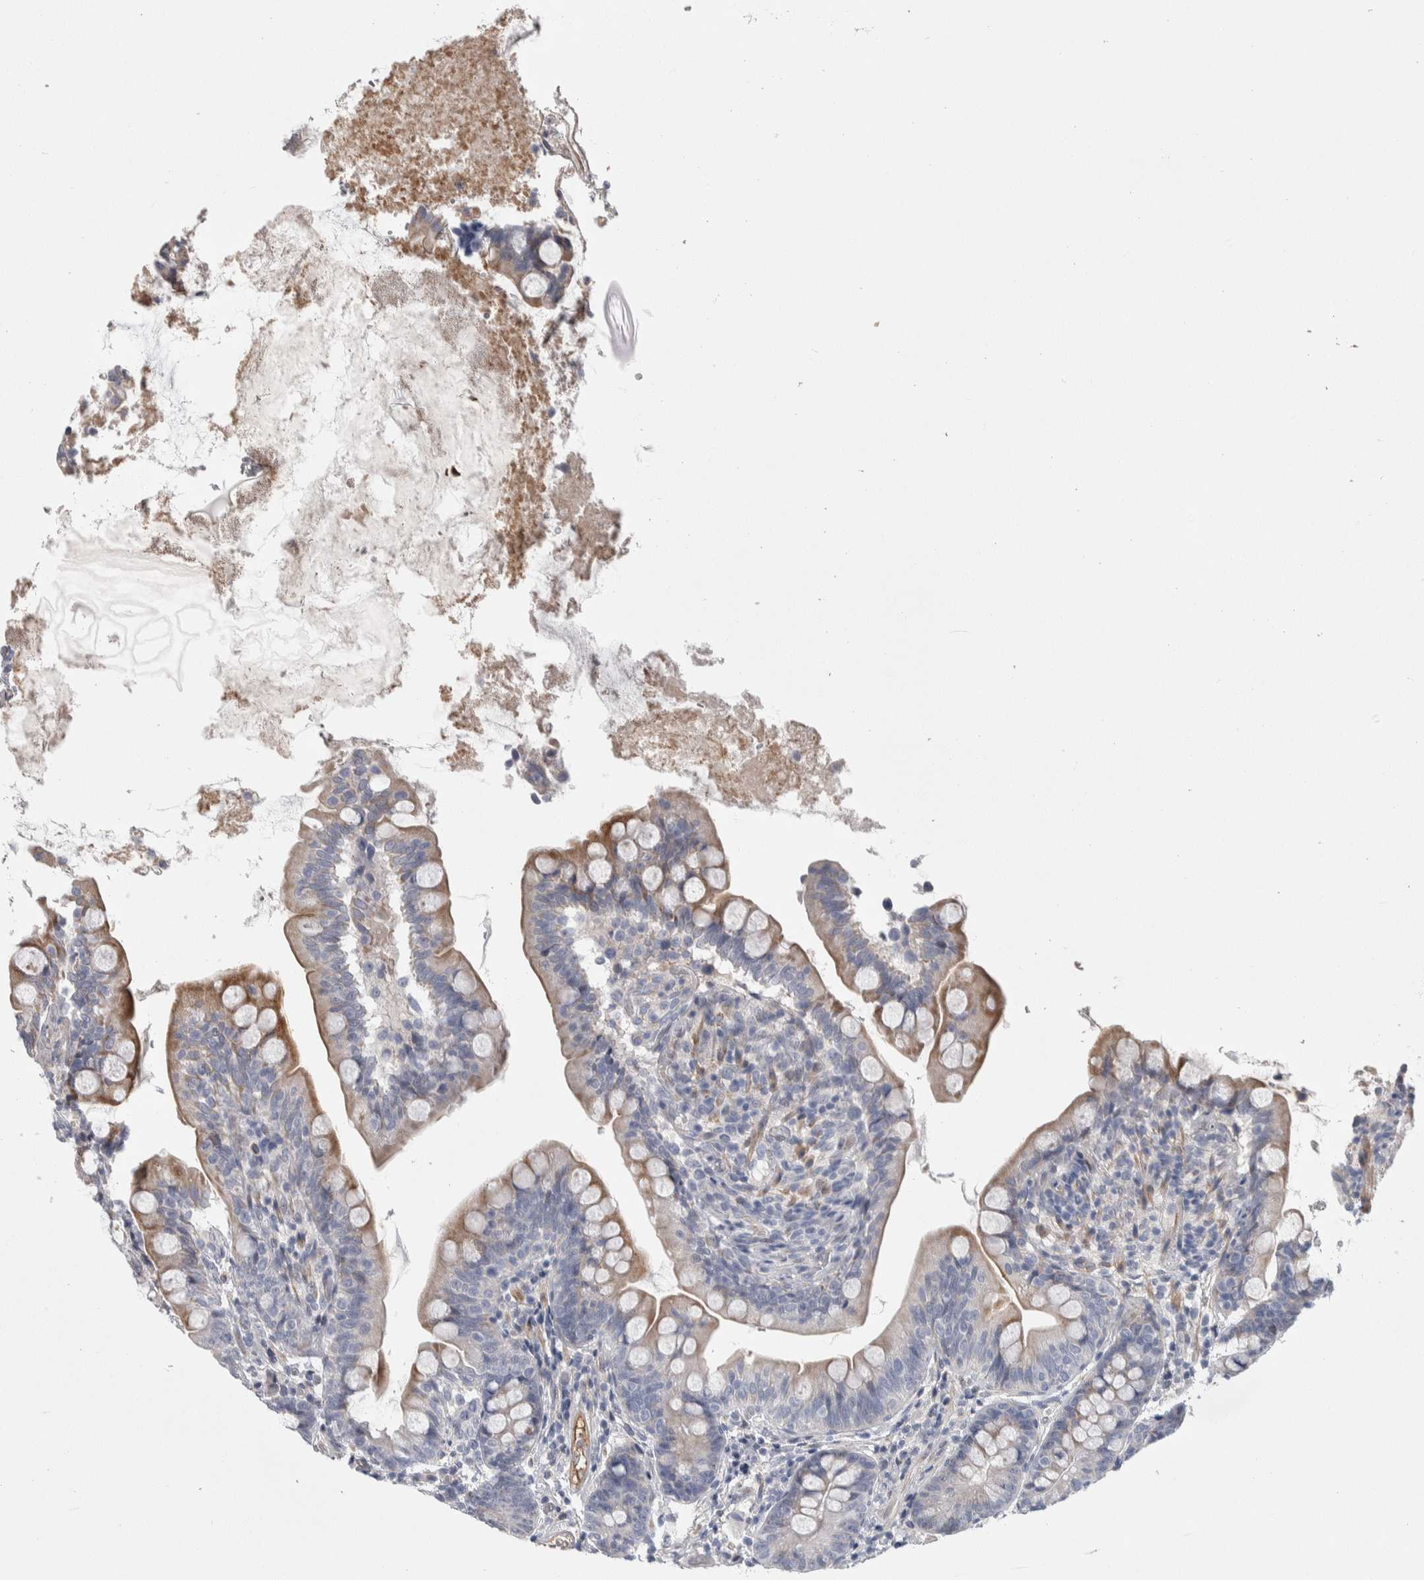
{"staining": {"intensity": "moderate", "quantity": "25%-75%", "location": "cytoplasmic/membranous"}, "tissue": "small intestine", "cell_type": "Glandular cells", "image_type": "normal", "snomed": [{"axis": "morphology", "description": "Normal tissue, NOS"}, {"axis": "topography", "description": "Small intestine"}], "caption": "Brown immunohistochemical staining in unremarkable small intestine displays moderate cytoplasmic/membranous expression in approximately 25%-75% of glandular cells. (IHC, brightfield microscopy, high magnification).", "gene": "PSMG3", "patient": {"sex": "female", "age": 56}}